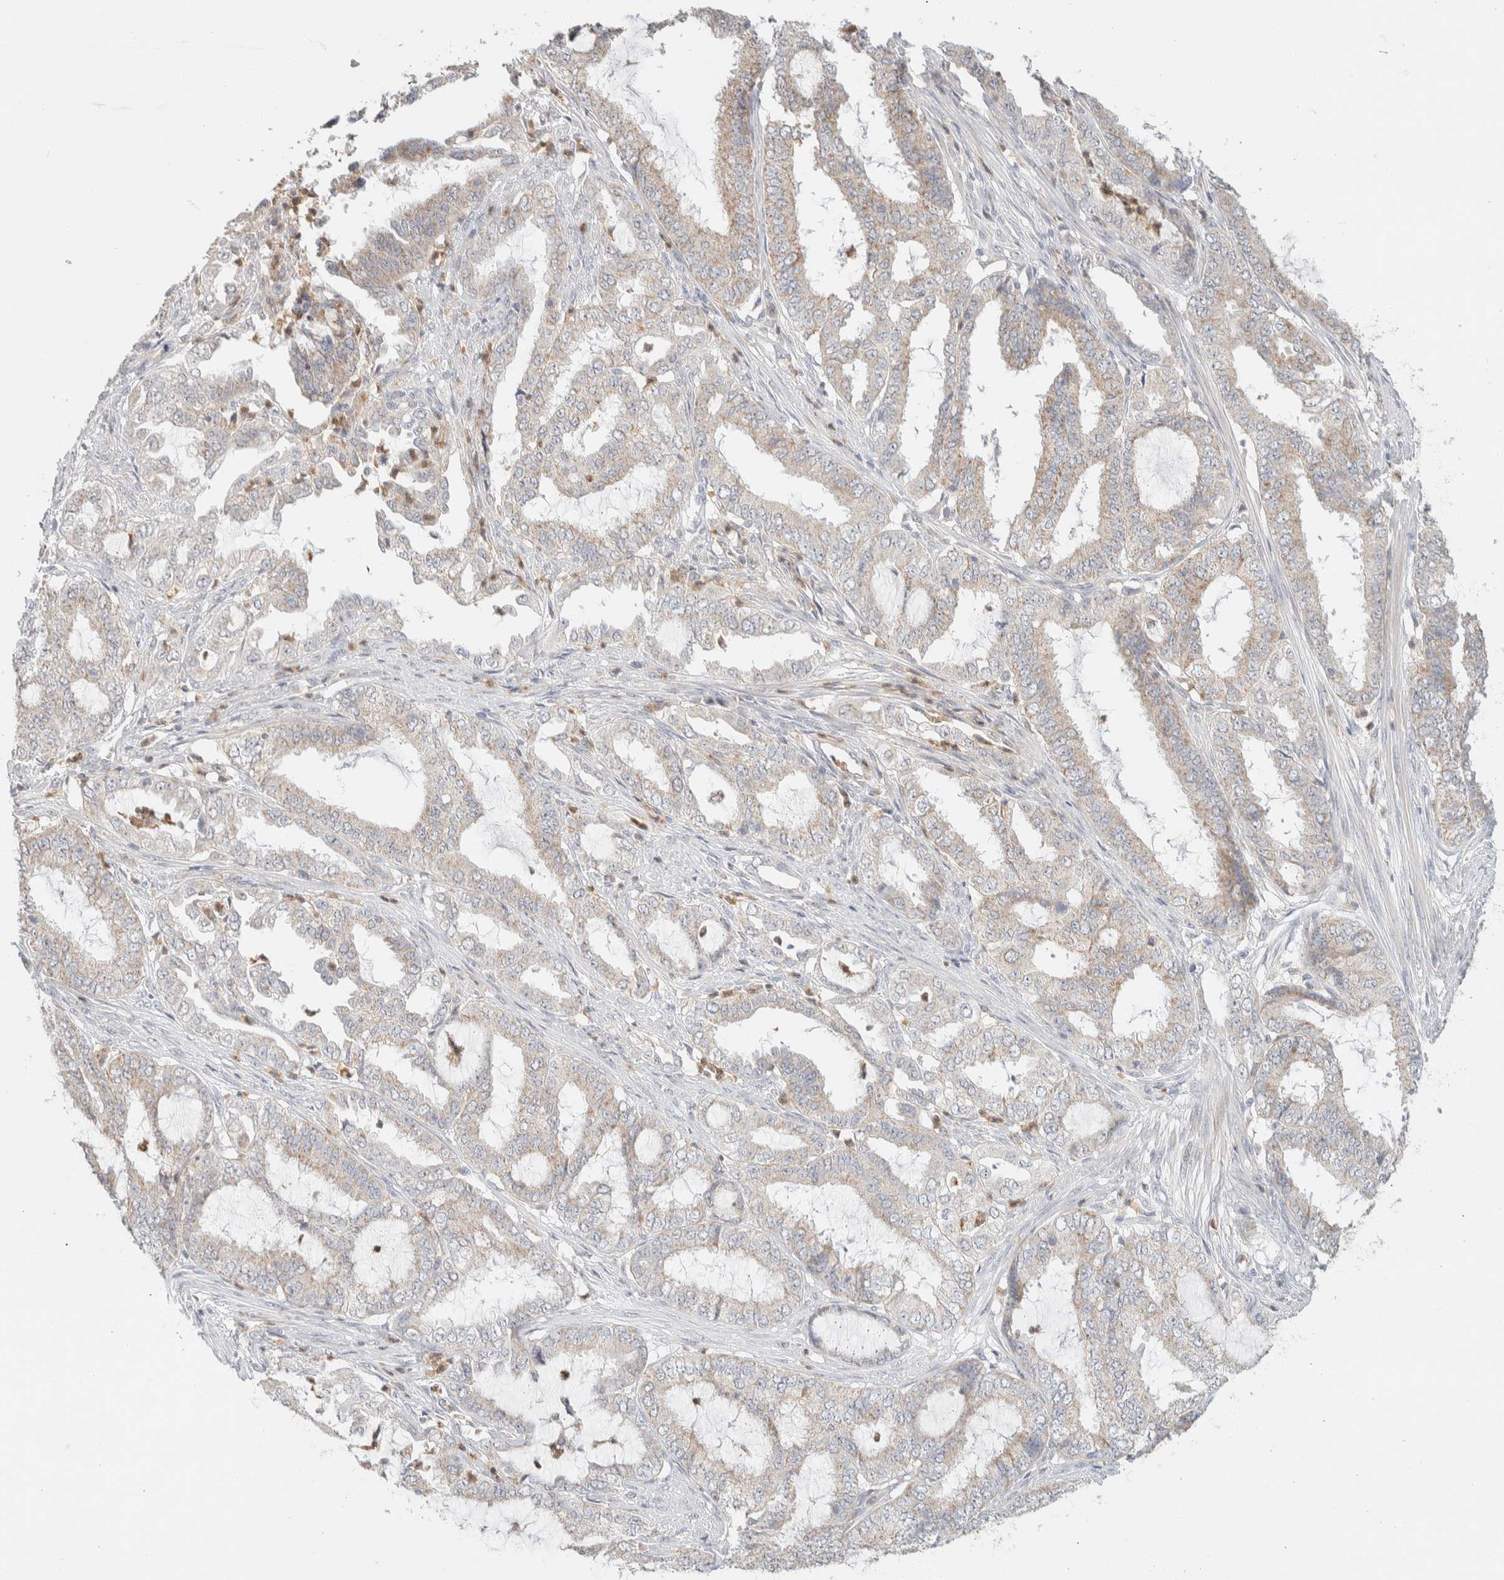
{"staining": {"intensity": "weak", "quantity": "<25%", "location": "cytoplasmic/membranous"}, "tissue": "endometrial cancer", "cell_type": "Tumor cells", "image_type": "cancer", "snomed": [{"axis": "morphology", "description": "Adenocarcinoma, NOS"}, {"axis": "topography", "description": "Endometrium"}], "caption": "Histopathology image shows no significant protein expression in tumor cells of endometrial cancer.", "gene": "HDHD3", "patient": {"sex": "female", "age": 51}}